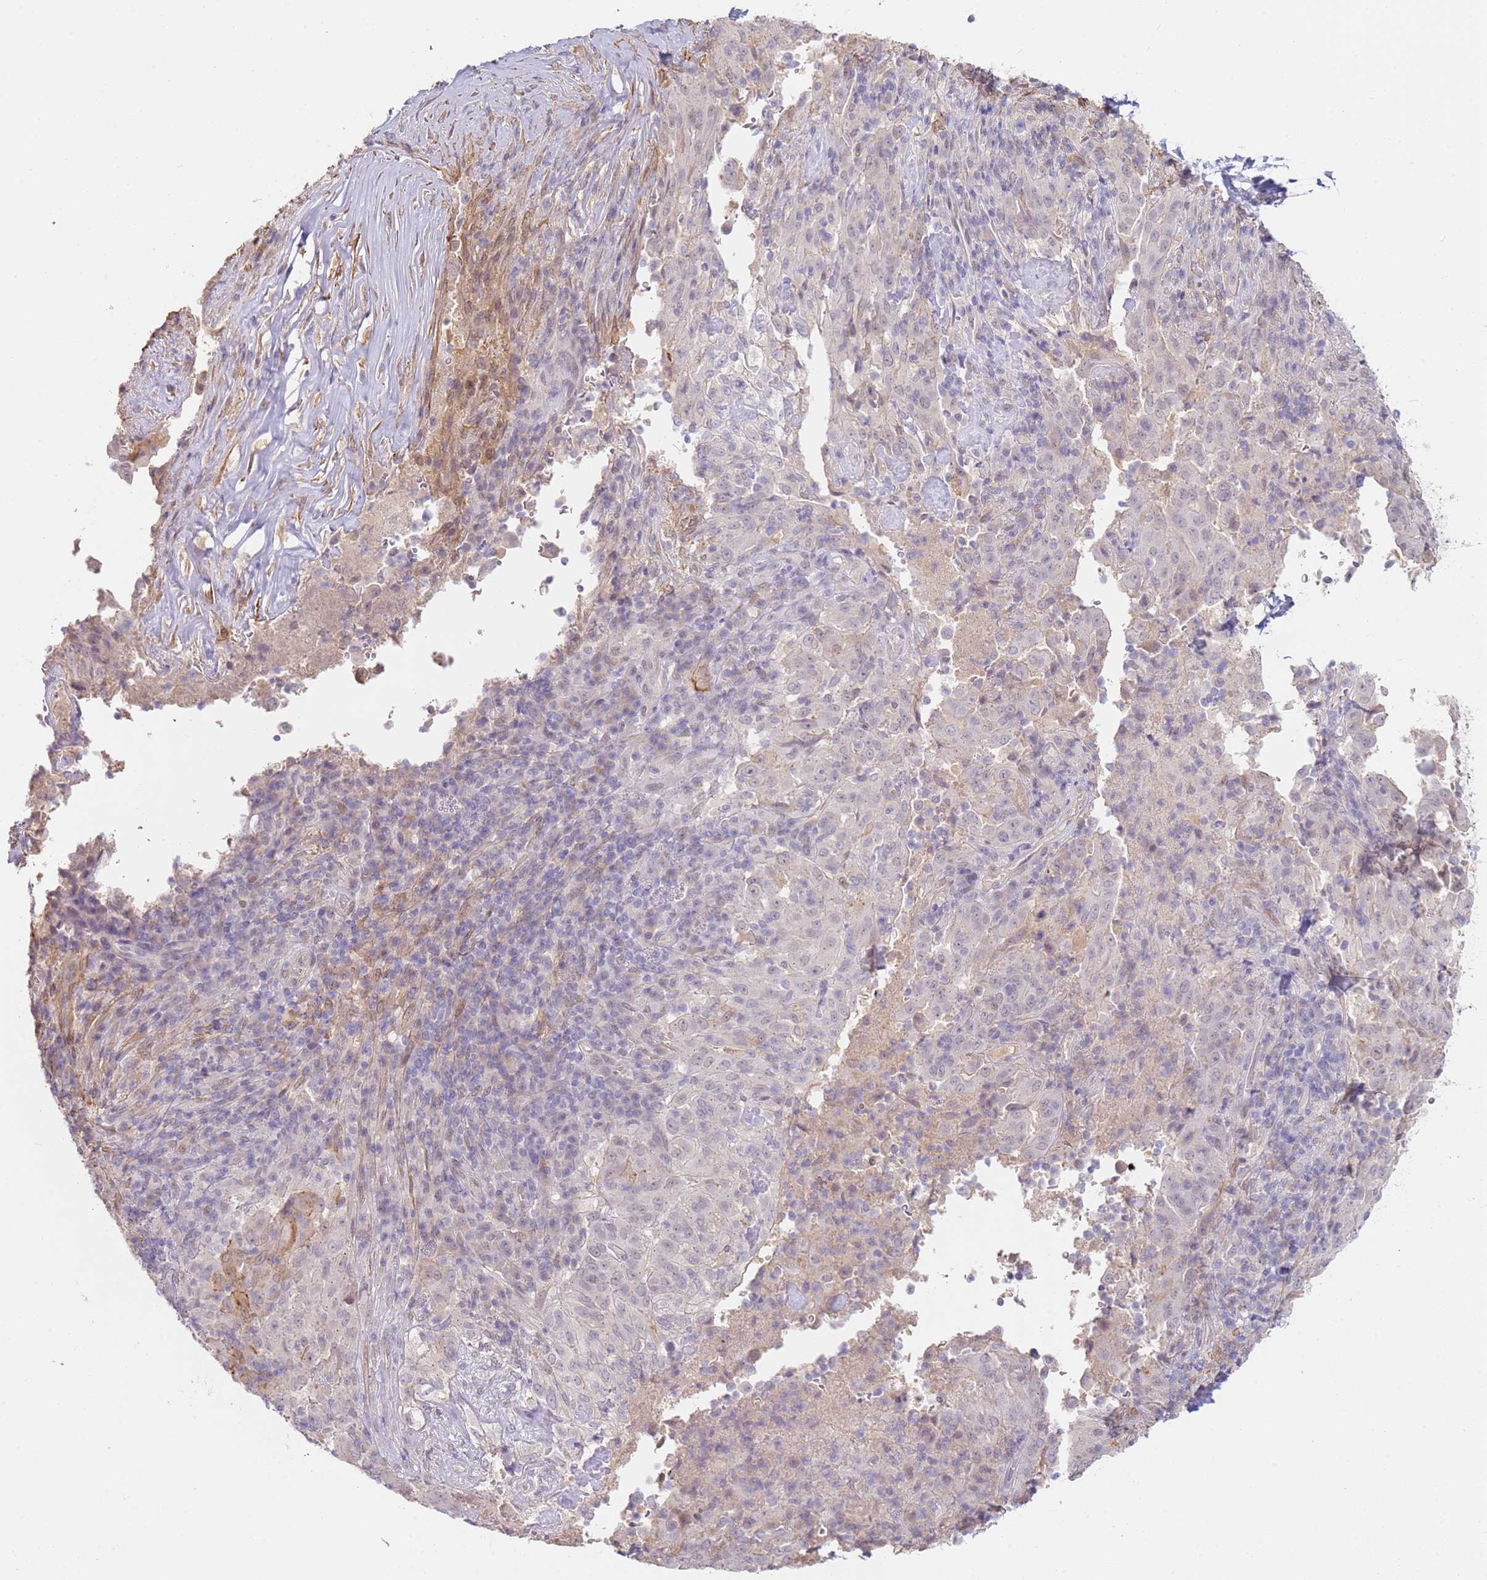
{"staining": {"intensity": "negative", "quantity": "none", "location": "none"}, "tissue": "pancreatic cancer", "cell_type": "Tumor cells", "image_type": "cancer", "snomed": [{"axis": "morphology", "description": "Adenocarcinoma, NOS"}, {"axis": "topography", "description": "Pancreas"}], "caption": "Protein analysis of pancreatic cancer (adenocarcinoma) displays no significant staining in tumor cells.", "gene": "WDR93", "patient": {"sex": "male", "age": 63}}